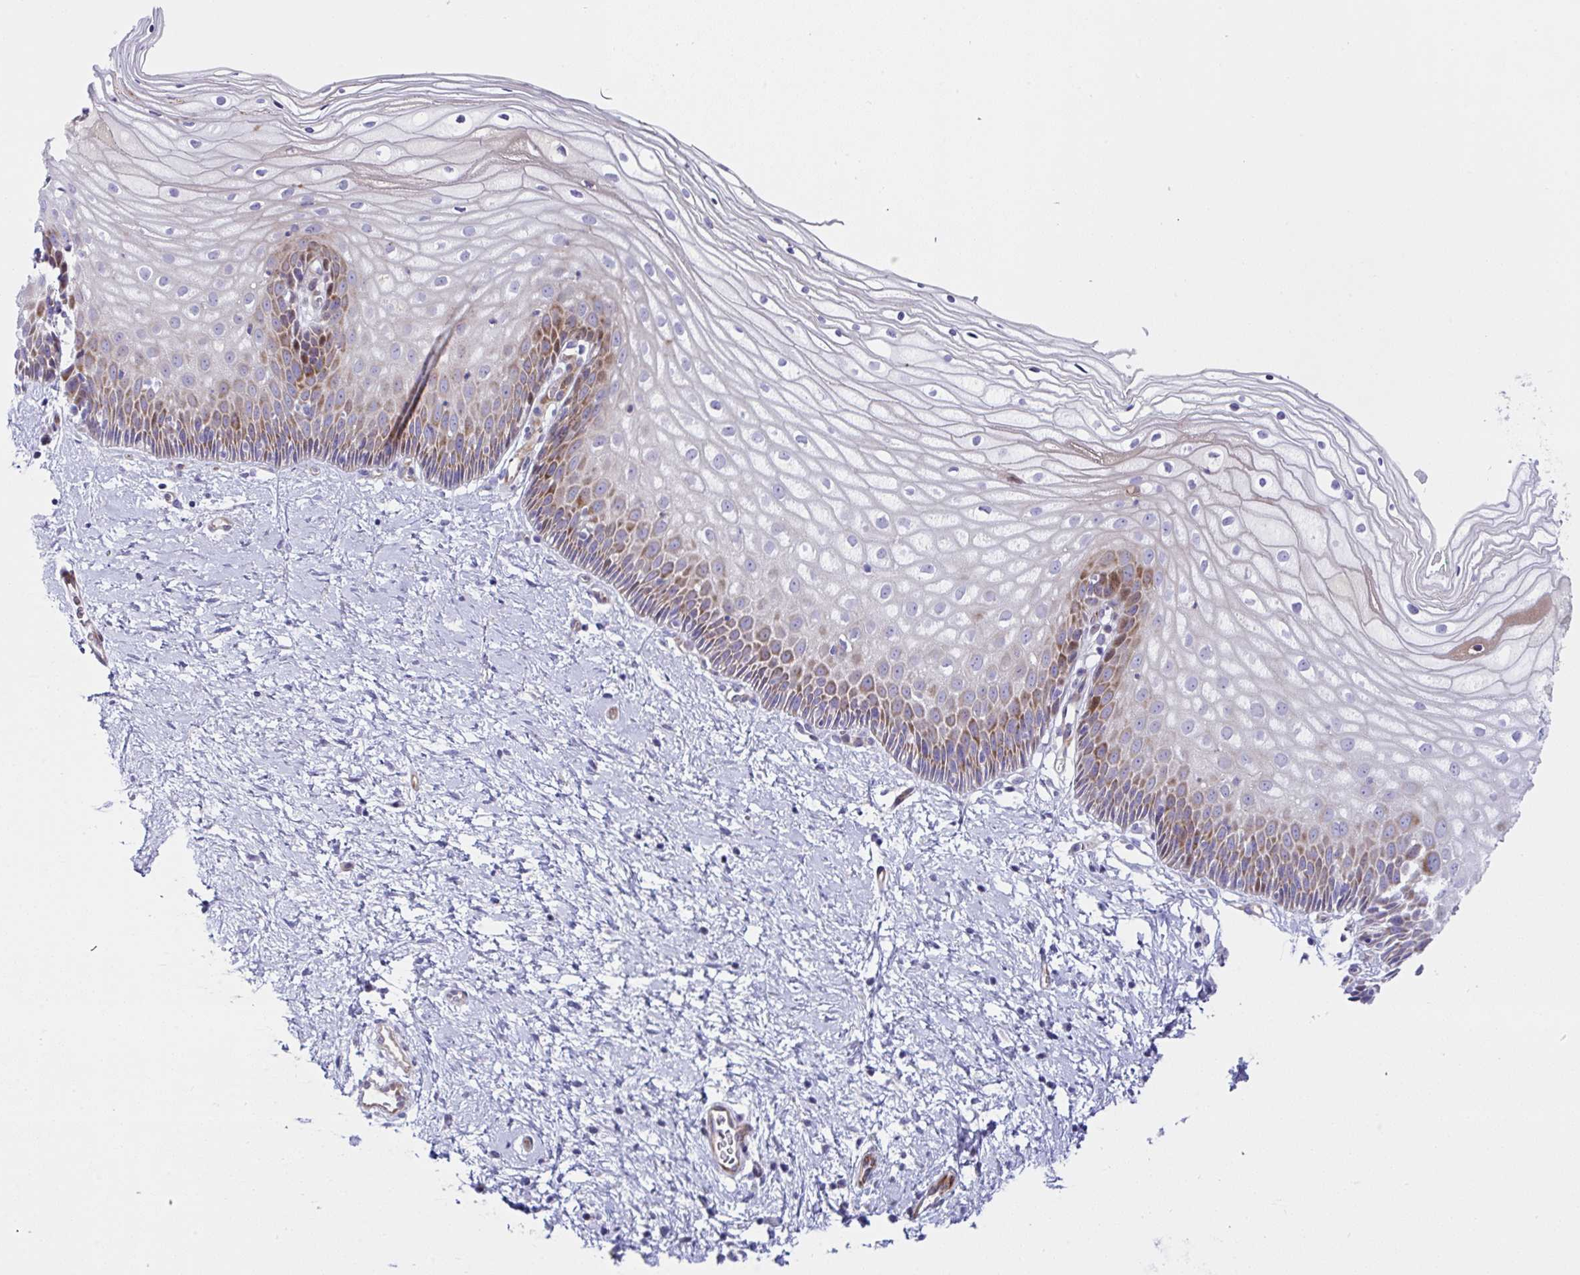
{"staining": {"intensity": "negative", "quantity": "none", "location": "none"}, "tissue": "cervix", "cell_type": "Glandular cells", "image_type": "normal", "snomed": [{"axis": "morphology", "description": "Normal tissue, NOS"}, {"axis": "topography", "description": "Cervix"}], "caption": "Human cervix stained for a protein using immunohistochemistry (IHC) shows no staining in glandular cells.", "gene": "ZNF713", "patient": {"sex": "female", "age": 36}}